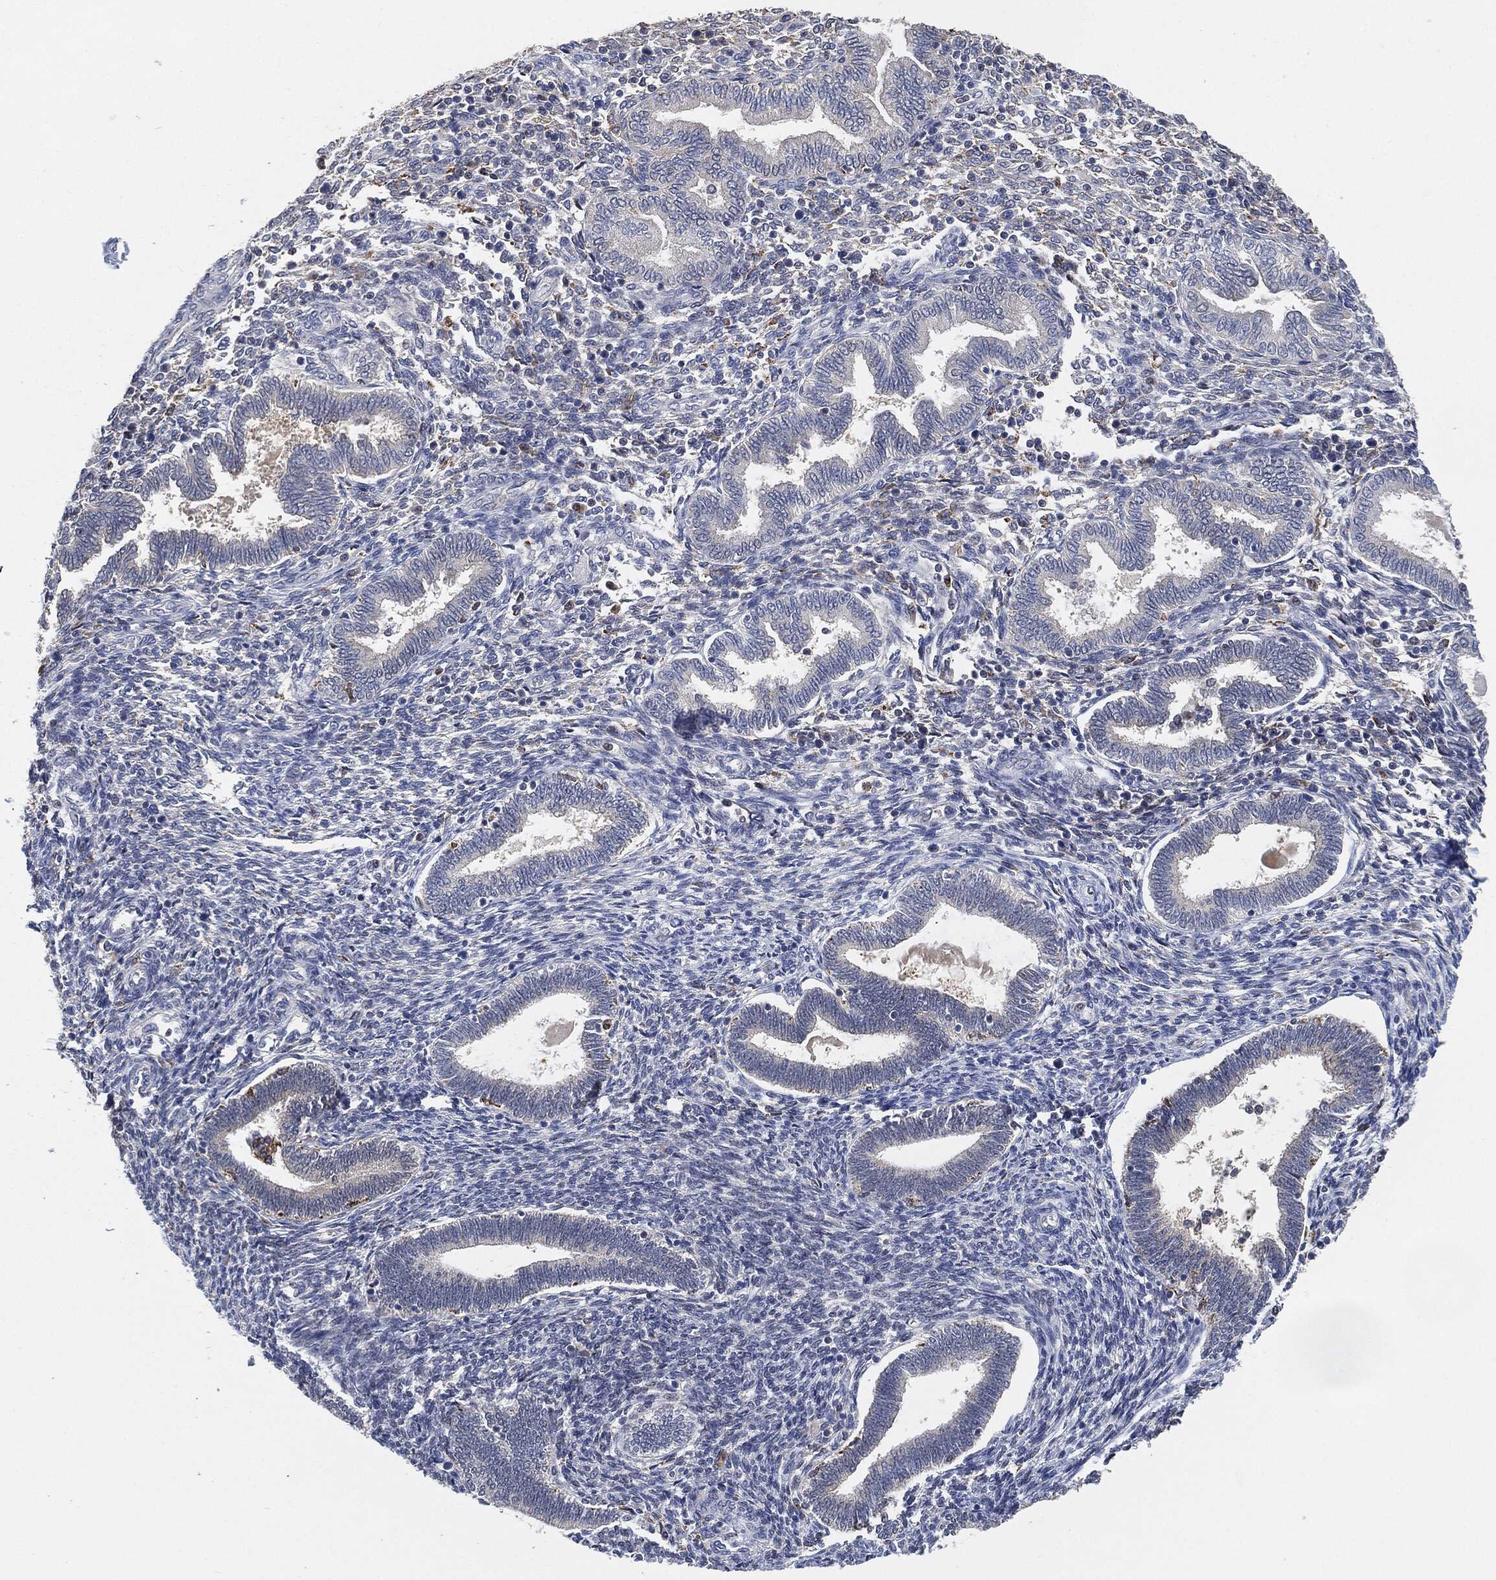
{"staining": {"intensity": "negative", "quantity": "none", "location": "none"}, "tissue": "endometrium", "cell_type": "Cells in endometrial stroma", "image_type": "normal", "snomed": [{"axis": "morphology", "description": "Normal tissue, NOS"}, {"axis": "topography", "description": "Endometrium"}], "caption": "Immunohistochemistry (IHC) photomicrograph of unremarkable endometrium: endometrium stained with DAB (3,3'-diaminobenzidine) demonstrates no significant protein staining in cells in endometrial stroma.", "gene": "VSIG4", "patient": {"sex": "female", "age": 42}}